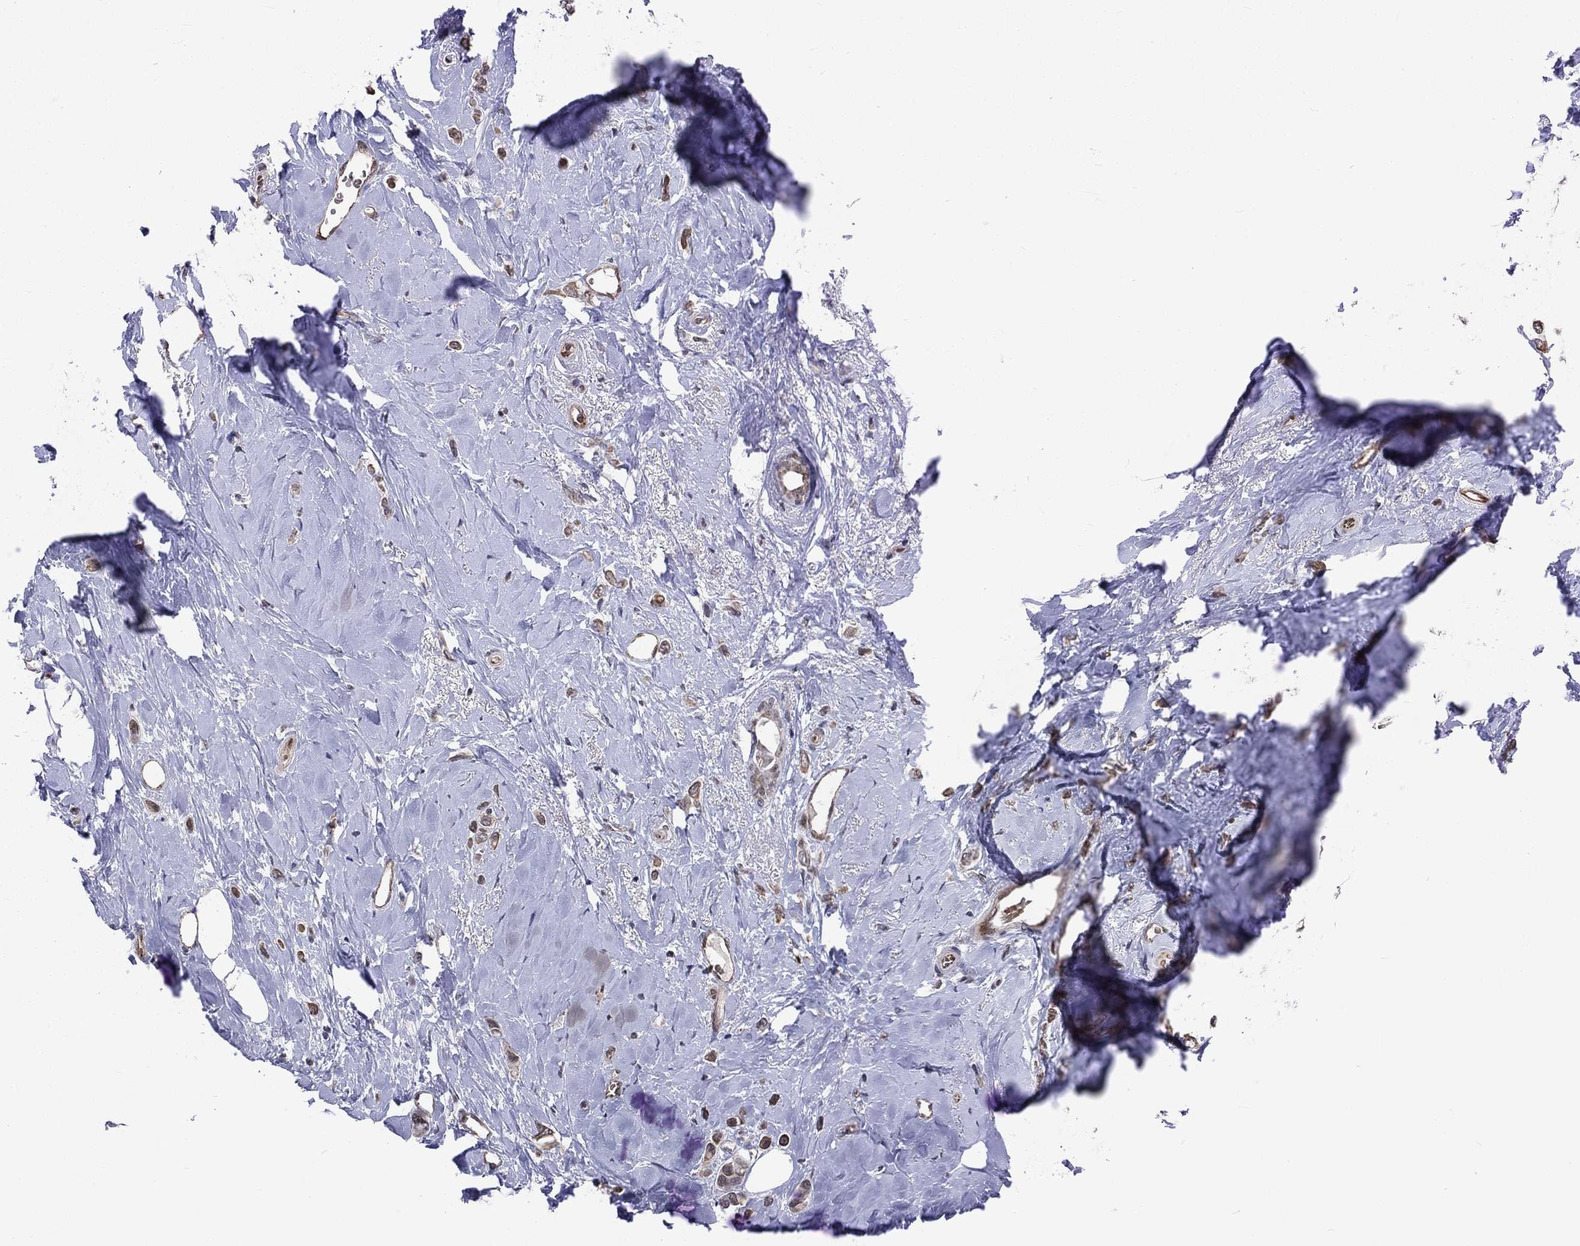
{"staining": {"intensity": "moderate", "quantity": "25%-75%", "location": "nuclear"}, "tissue": "breast cancer", "cell_type": "Tumor cells", "image_type": "cancer", "snomed": [{"axis": "morphology", "description": "Lobular carcinoma"}, {"axis": "topography", "description": "Breast"}], "caption": "A medium amount of moderate nuclear positivity is identified in about 25%-75% of tumor cells in breast cancer tissue.", "gene": "ZBED1", "patient": {"sex": "female", "age": 66}}